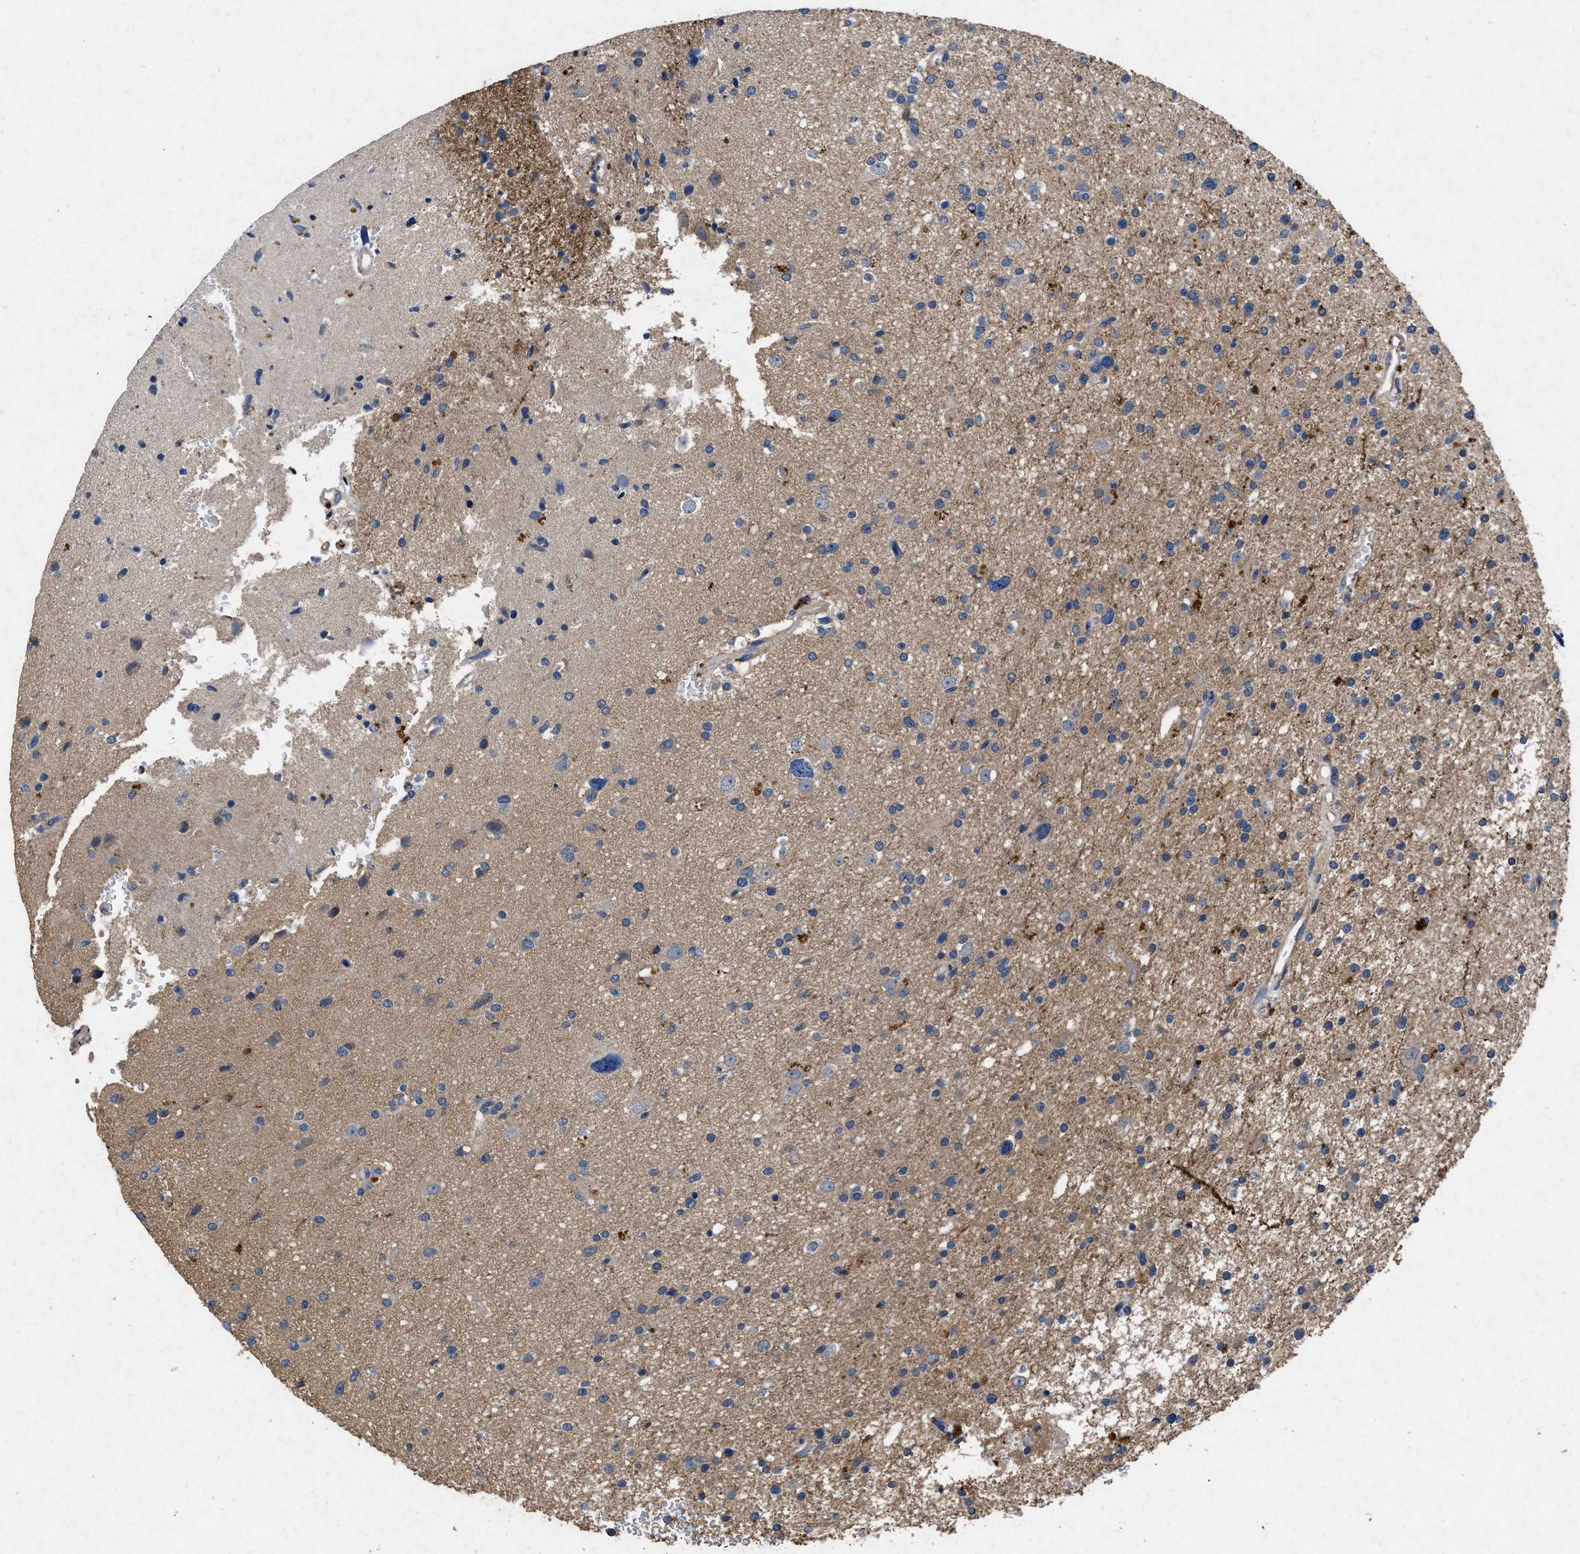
{"staining": {"intensity": "moderate", "quantity": "<25%", "location": "cytoplasmic/membranous"}, "tissue": "glioma", "cell_type": "Tumor cells", "image_type": "cancer", "snomed": [{"axis": "morphology", "description": "Glioma, malignant, High grade"}, {"axis": "topography", "description": "Brain"}], "caption": "A low amount of moderate cytoplasmic/membranous positivity is appreciated in about <25% of tumor cells in glioma tissue.", "gene": "CDK15", "patient": {"sex": "male", "age": 33}}